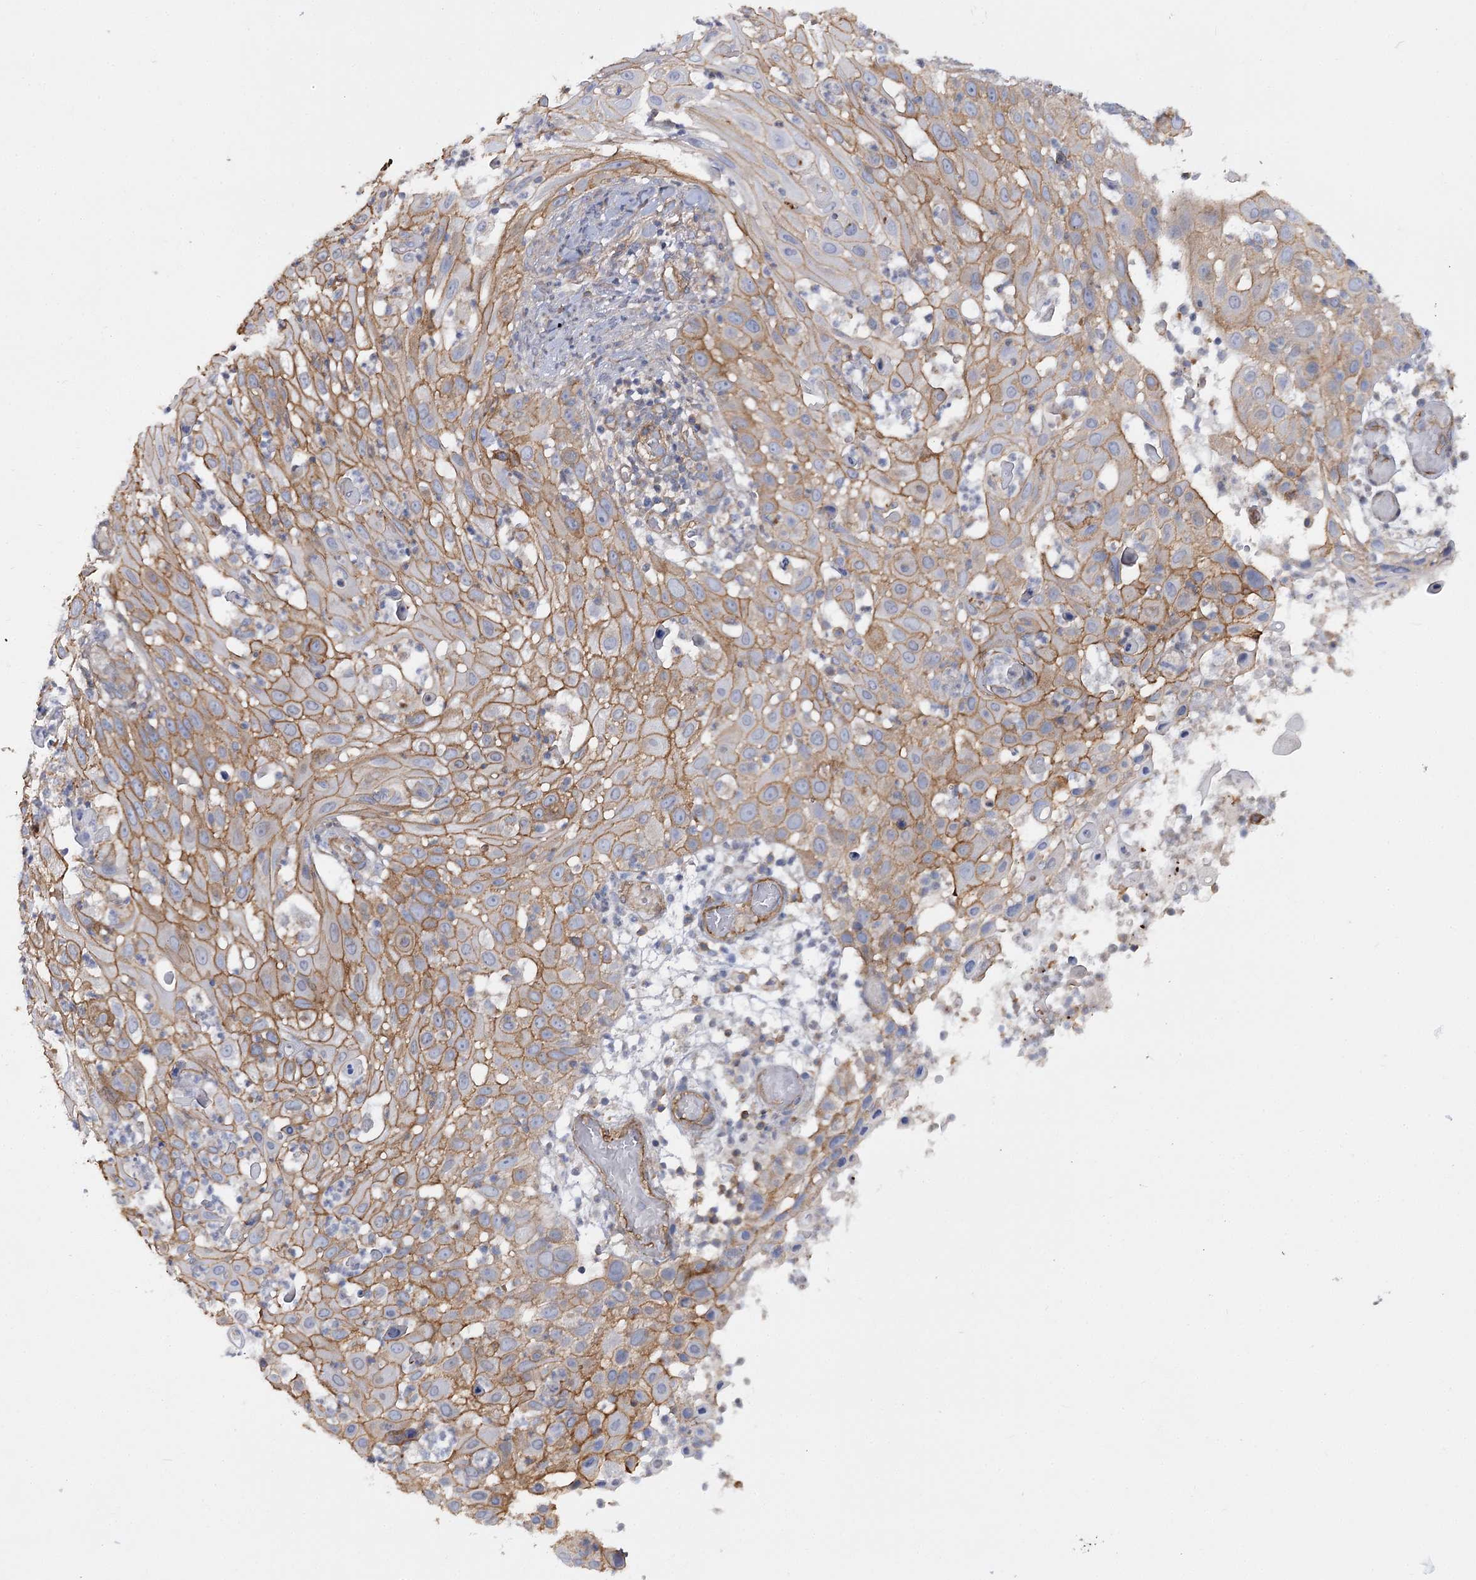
{"staining": {"intensity": "moderate", "quantity": ">75%", "location": "cytoplasmic/membranous"}, "tissue": "skin cancer", "cell_type": "Tumor cells", "image_type": "cancer", "snomed": [{"axis": "morphology", "description": "Squamous cell carcinoma, NOS"}, {"axis": "topography", "description": "Skin"}], "caption": "Protein analysis of skin cancer (squamous cell carcinoma) tissue displays moderate cytoplasmic/membranous expression in about >75% of tumor cells. The protein of interest is shown in brown color, while the nuclei are stained blue.", "gene": "SYNPO2", "patient": {"sex": "female", "age": 44}}